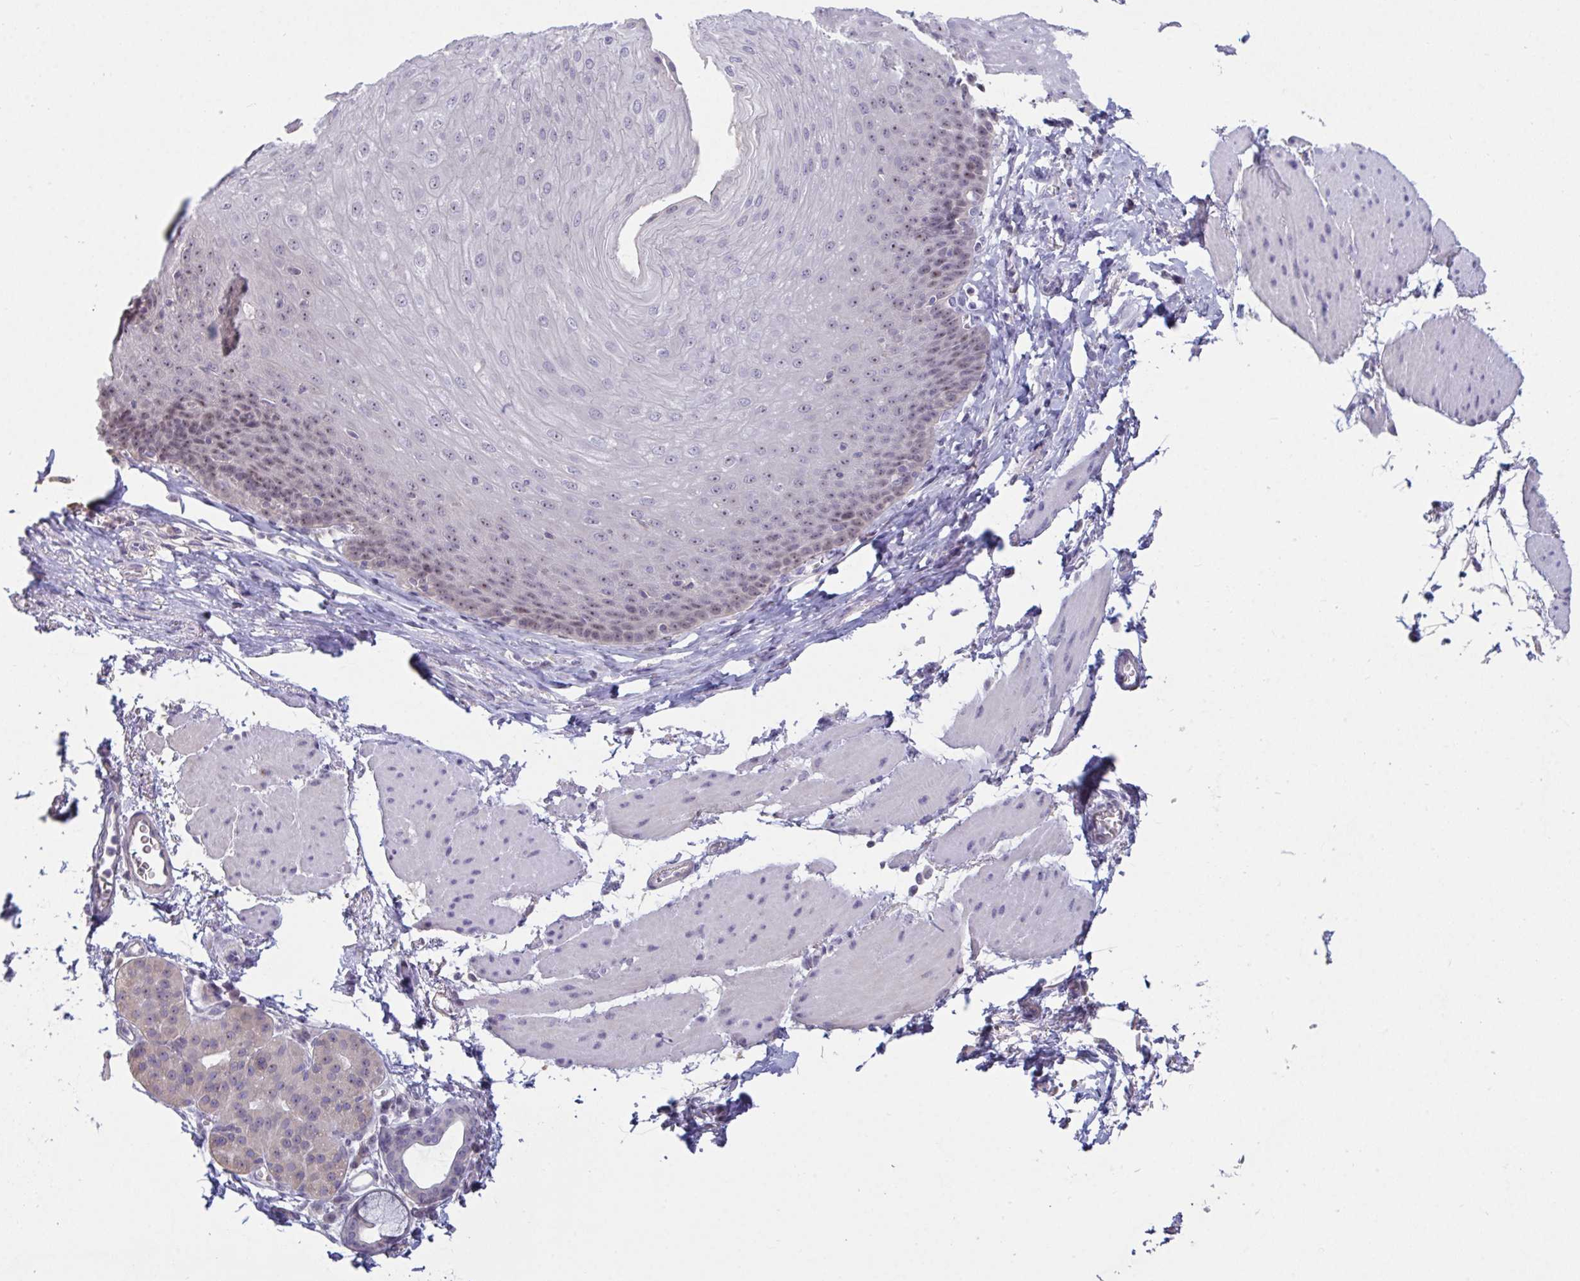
{"staining": {"intensity": "weak", "quantity": "<25%", "location": "nuclear"}, "tissue": "esophagus", "cell_type": "Squamous epithelial cells", "image_type": "normal", "snomed": [{"axis": "morphology", "description": "Normal tissue, NOS"}, {"axis": "topography", "description": "Esophagus"}], "caption": "High power microscopy image of an IHC photomicrograph of unremarkable esophagus, revealing no significant staining in squamous epithelial cells. (Stains: DAB immunohistochemistry (IHC) with hematoxylin counter stain, Microscopy: brightfield microscopy at high magnification).", "gene": "MYC", "patient": {"sex": "female", "age": 81}}